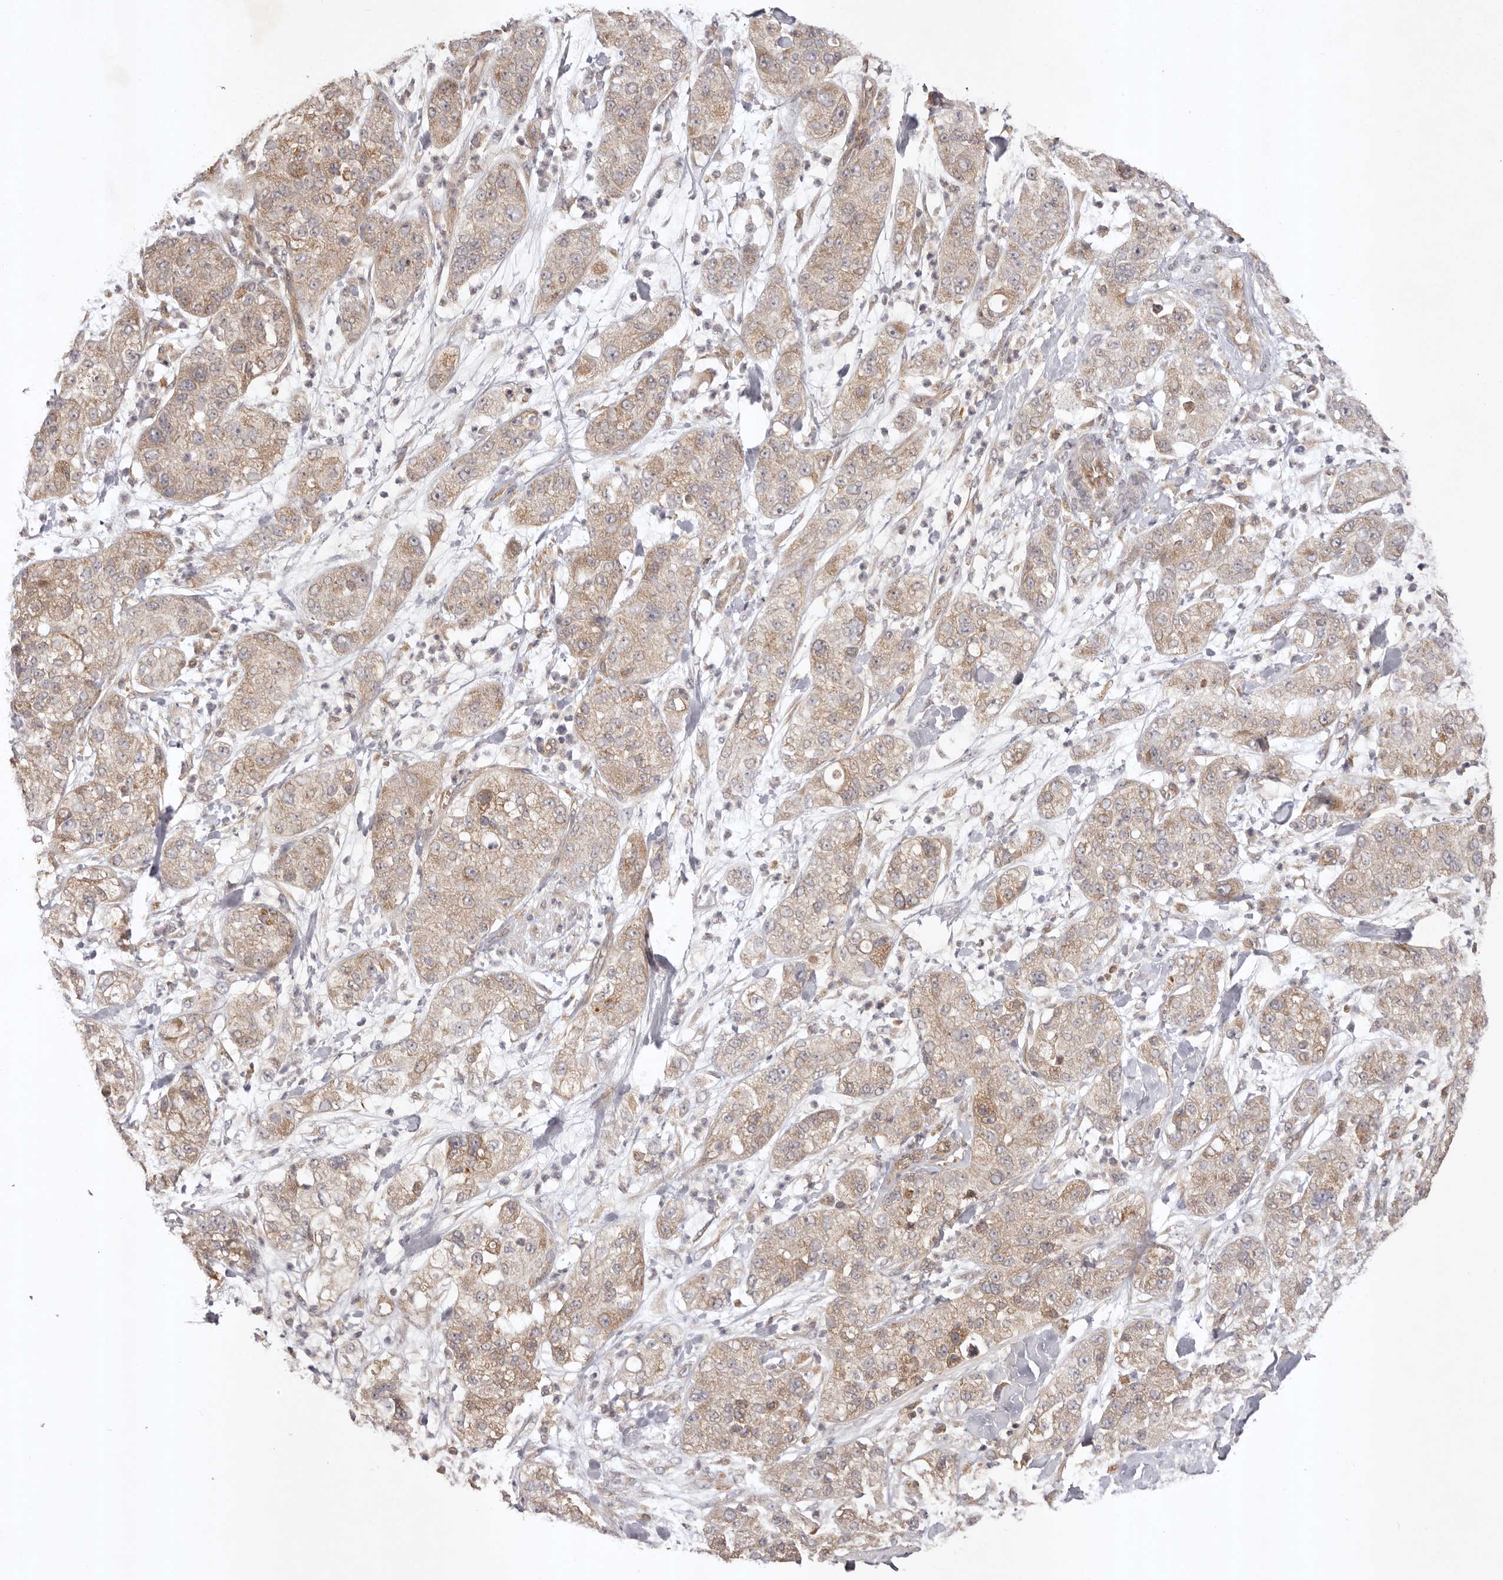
{"staining": {"intensity": "weak", "quantity": ">75%", "location": "cytoplasmic/membranous"}, "tissue": "pancreatic cancer", "cell_type": "Tumor cells", "image_type": "cancer", "snomed": [{"axis": "morphology", "description": "Adenocarcinoma, NOS"}, {"axis": "topography", "description": "Pancreas"}], "caption": "This photomicrograph reveals IHC staining of human pancreatic cancer (adenocarcinoma), with low weak cytoplasmic/membranous staining in about >75% of tumor cells.", "gene": "UBR2", "patient": {"sex": "female", "age": 78}}